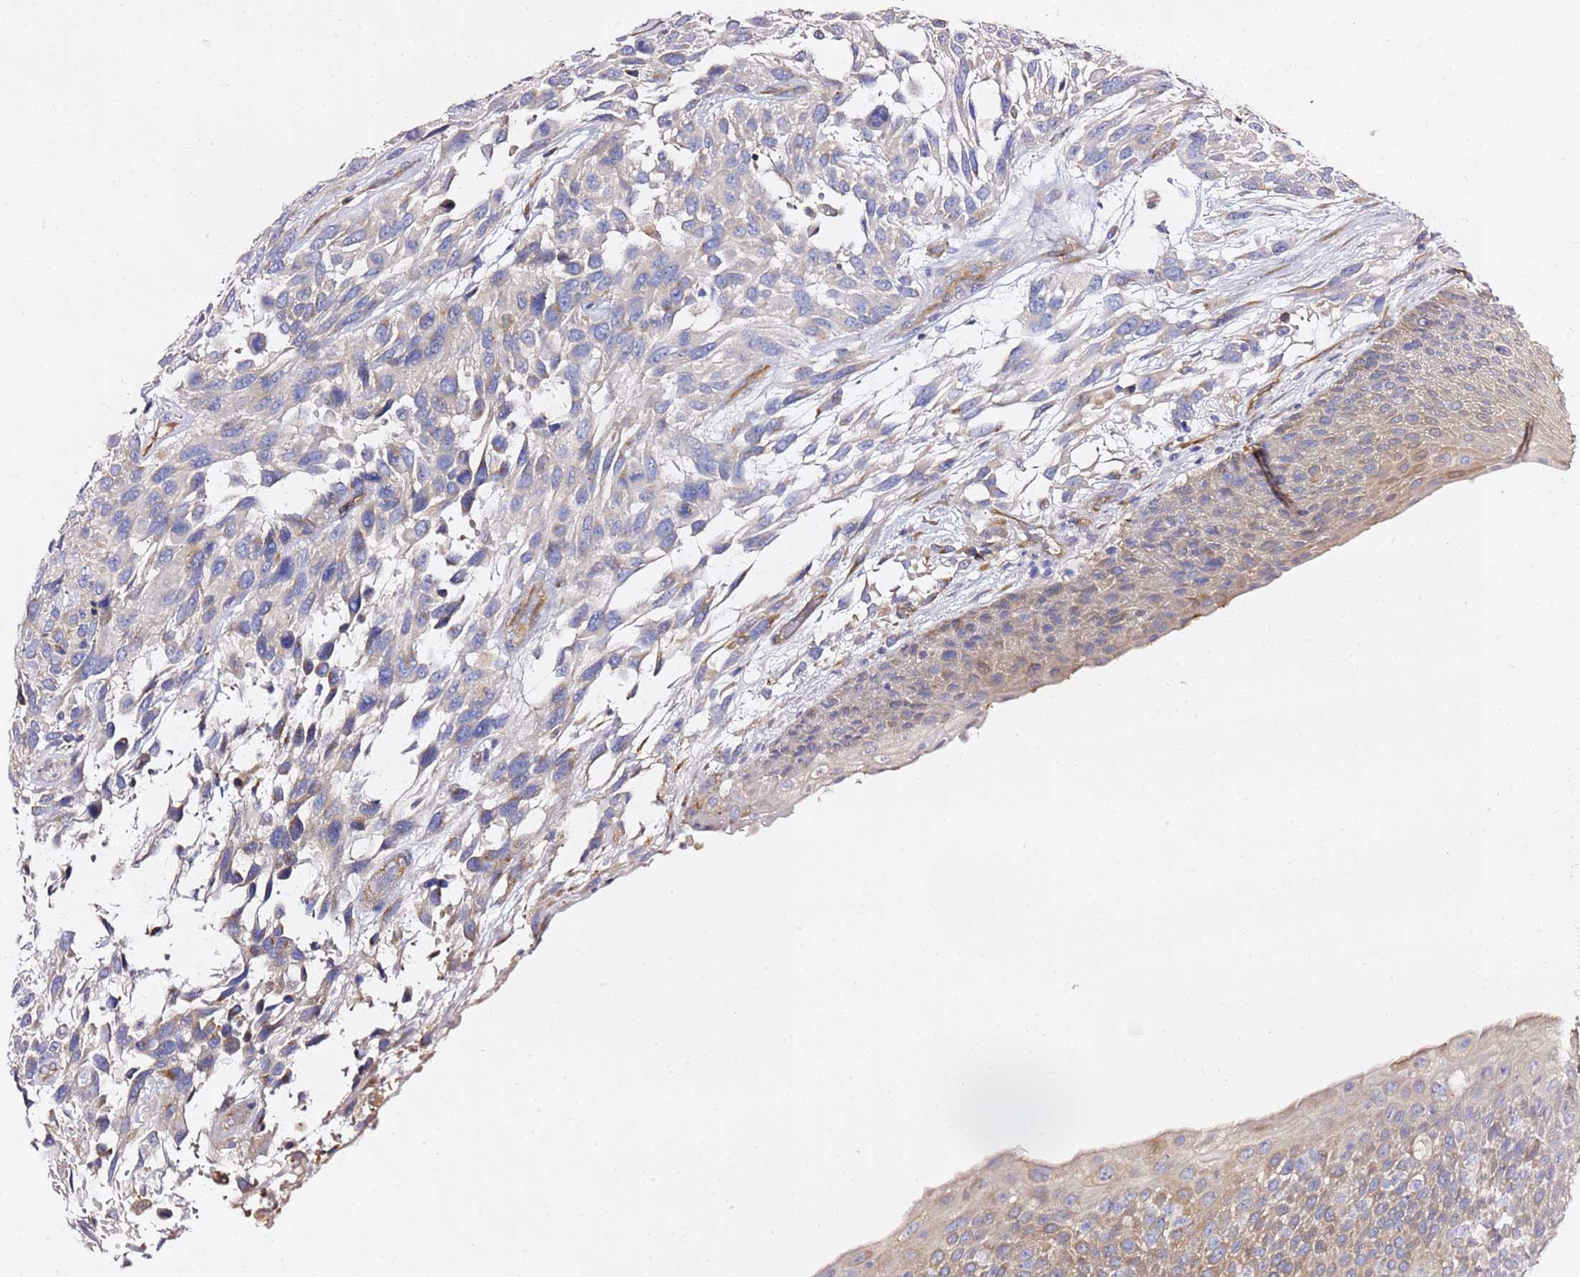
{"staining": {"intensity": "negative", "quantity": "none", "location": "none"}, "tissue": "urothelial cancer", "cell_type": "Tumor cells", "image_type": "cancer", "snomed": [{"axis": "morphology", "description": "Urothelial carcinoma, High grade"}, {"axis": "topography", "description": "Urinary bladder"}], "caption": "Tumor cells are negative for protein expression in human high-grade urothelial carcinoma. (DAB (3,3'-diaminobenzidine) IHC visualized using brightfield microscopy, high magnification).", "gene": "KIF7", "patient": {"sex": "female", "age": 70}}